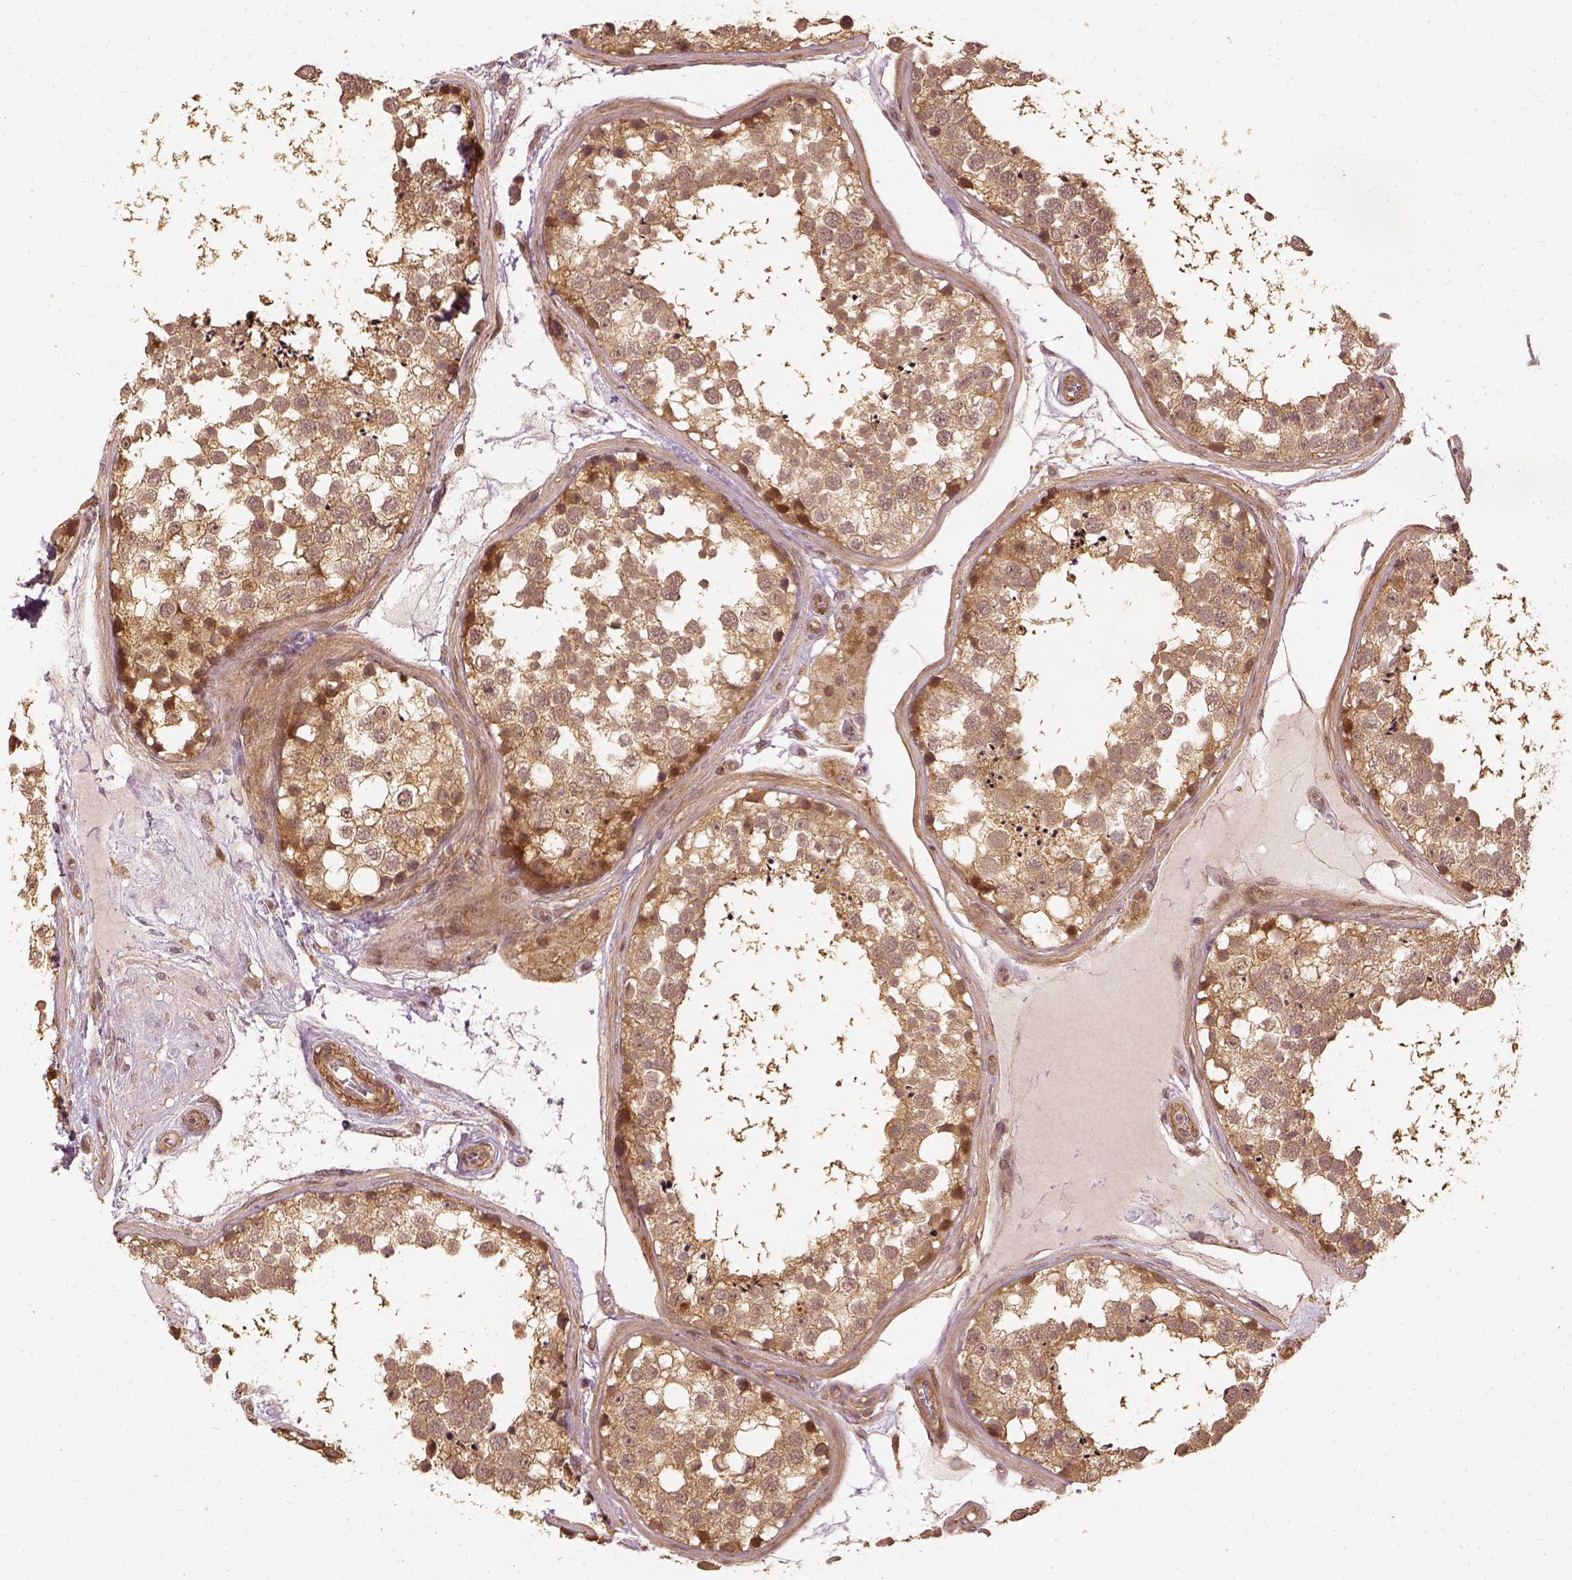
{"staining": {"intensity": "moderate", "quantity": "25%-75%", "location": "cytoplasmic/membranous"}, "tissue": "testis", "cell_type": "Cells in seminiferous ducts", "image_type": "normal", "snomed": [{"axis": "morphology", "description": "Normal tissue, NOS"}, {"axis": "morphology", "description": "Seminoma, NOS"}, {"axis": "topography", "description": "Testis"}], "caption": "DAB (3,3'-diaminobenzidine) immunohistochemical staining of normal human testis shows moderate cytoplasmic/membranous protein expression in about 25%-75% of cells in seminiferous ducts.", "gene": "VEGFA", "patient": {"sex": "male", "age": 65}}